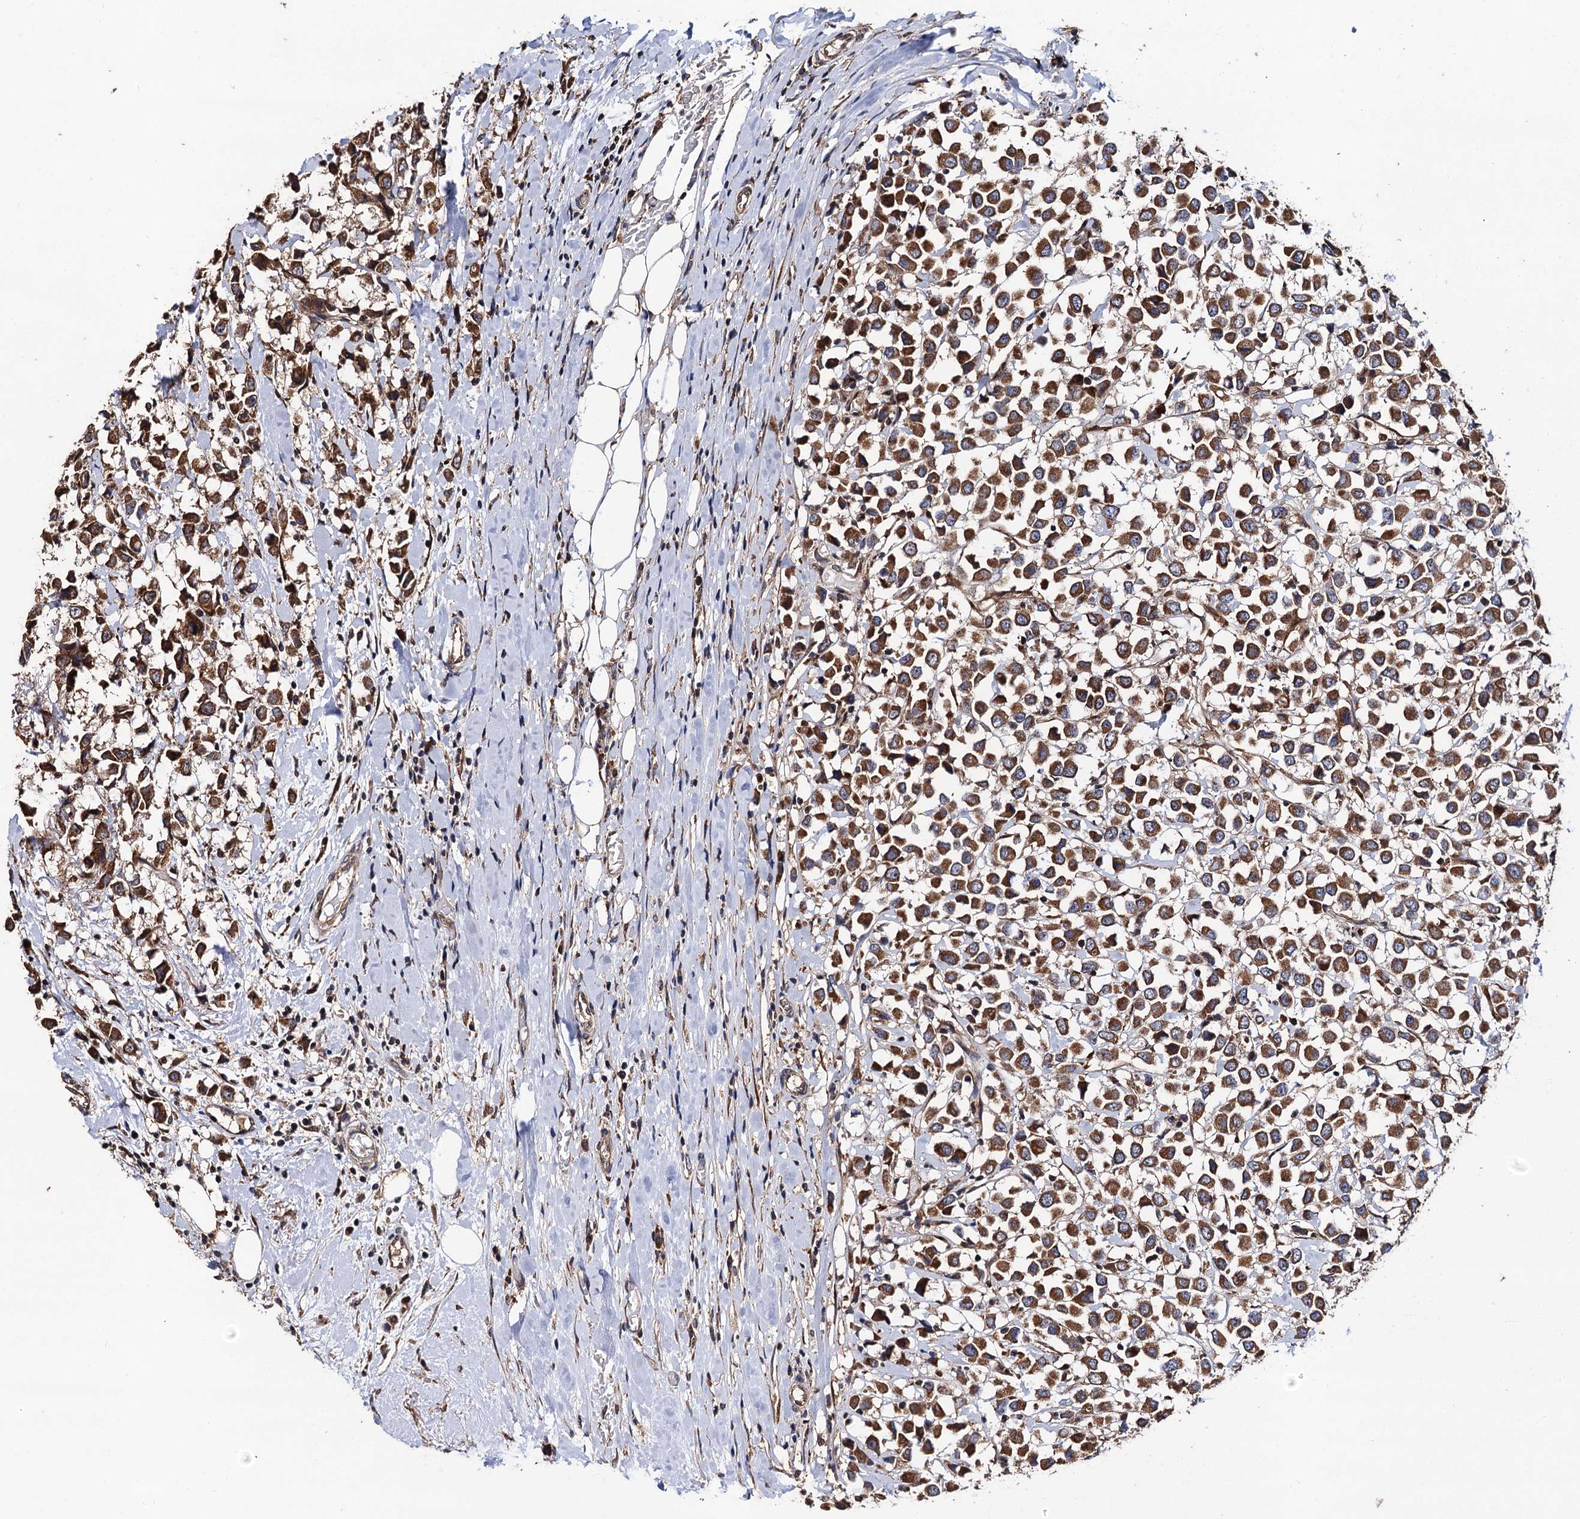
{"staining": {"intensity": "moderate", "quantity": ">75%", "location": "cytoplasmic/membranous"}, "tissue": "breast cancer", "cell_type": "Tumor cells", "image_type": "cancer", "snomed": [{"axis": "morphology", "description": "Duct carcinoma"}, {"axis": "topography", "description": "Breast"}], "caption": "About >75% of tumor cells in human breast invasive ductal carcinoma exhibit moderate cytoplasmic/membranous protein expression as visualized by brown immunohistochemical staining.", "gene": "MIER2", "patient": {"sex": "female", "age": 61}}